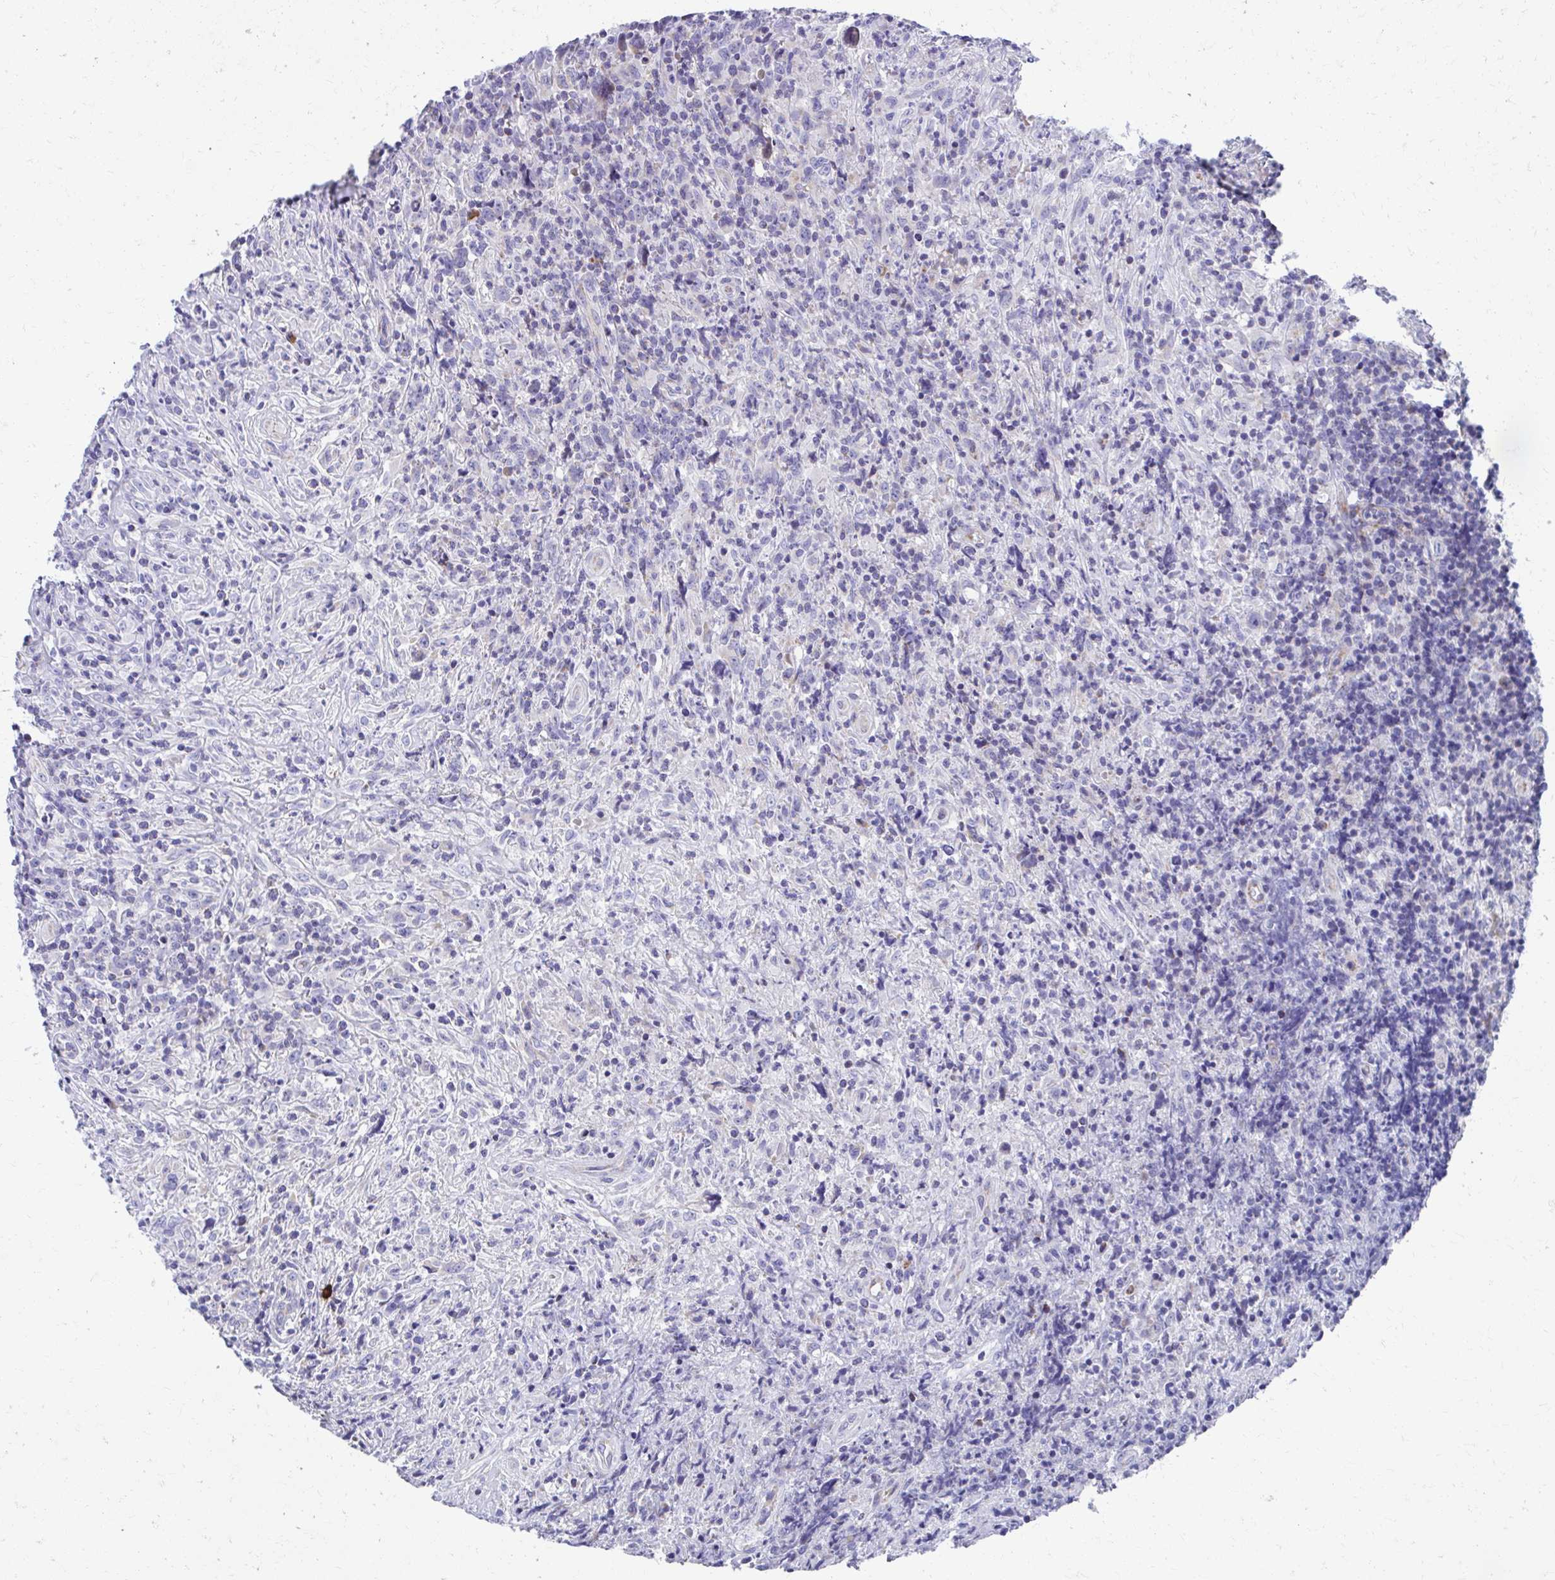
{"staining": {"intensity": "negative", "quantity": "none", "location": "none"}, "tissue": "lymphoma", "cell_type": "Tumor cells", "image_type": "cancer", "snomed": [{"axis": "morphology", "description": "Hodgkin's disease, NOS"}, {"axis": "topography", "description": "Lymph node"}], "caption": "There is no significant expression in tumor cells of Hodgkin's disease.", "gene": "IL37", "patient": {"sex": "female", "age": 18}}